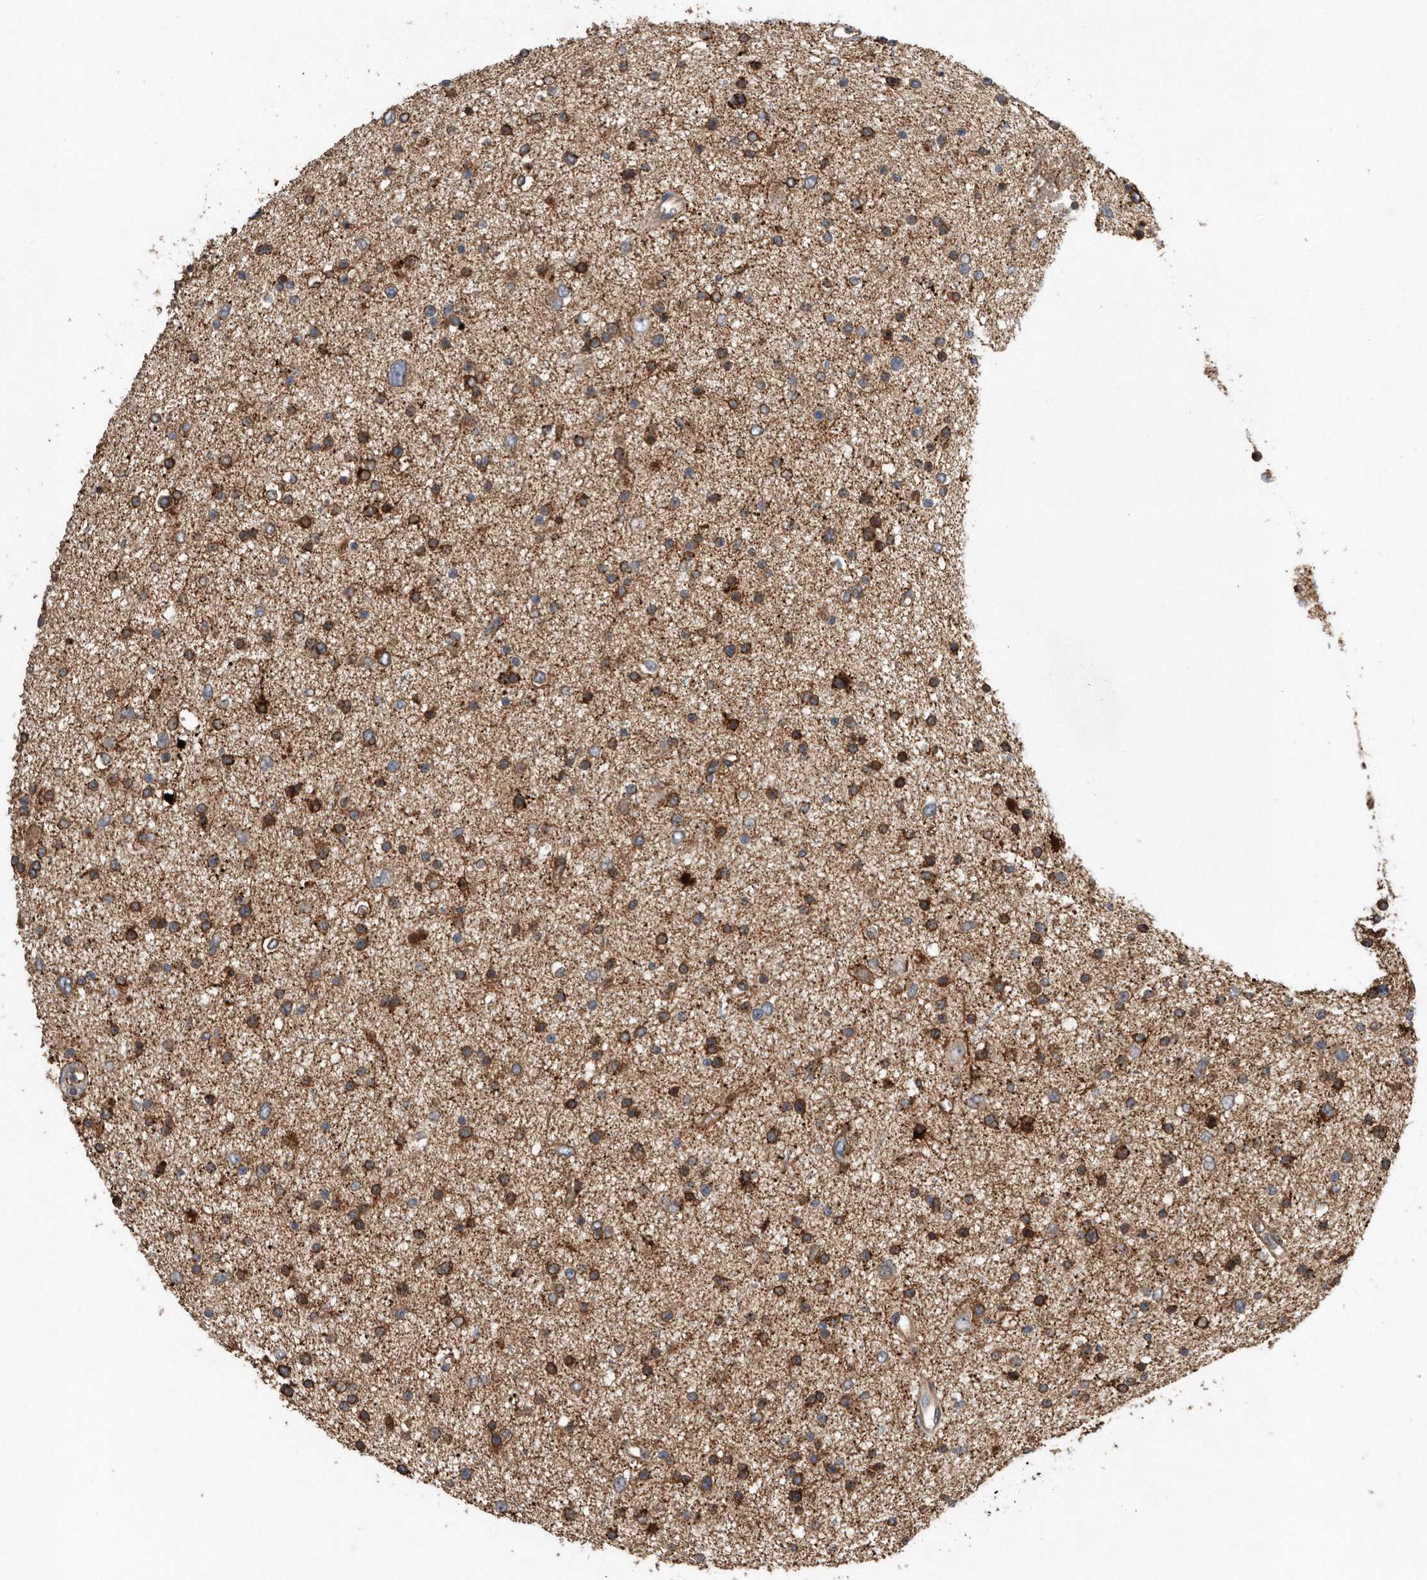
{"staining": {"intensity": "strong", "quantity": "25%-75%", "location": "cytoplasmic/membranous"}, "tissue": "glioma", "cell_type": "Tumor cells", "image_type": "cancer", "snomed": [{"axis": "morphology", "description": "Glioma, malignant, Low grade"}, {"axis": "topography", "description": "Brain"}], "caption": "The histopathology image shows staining of low-grade glioma (malignant), revealing strong cytoplasmic/membranous protein expression (brown color) within tumor cells.", "gene": "PON2", "patient": {"sex": "female", "age": 37}}